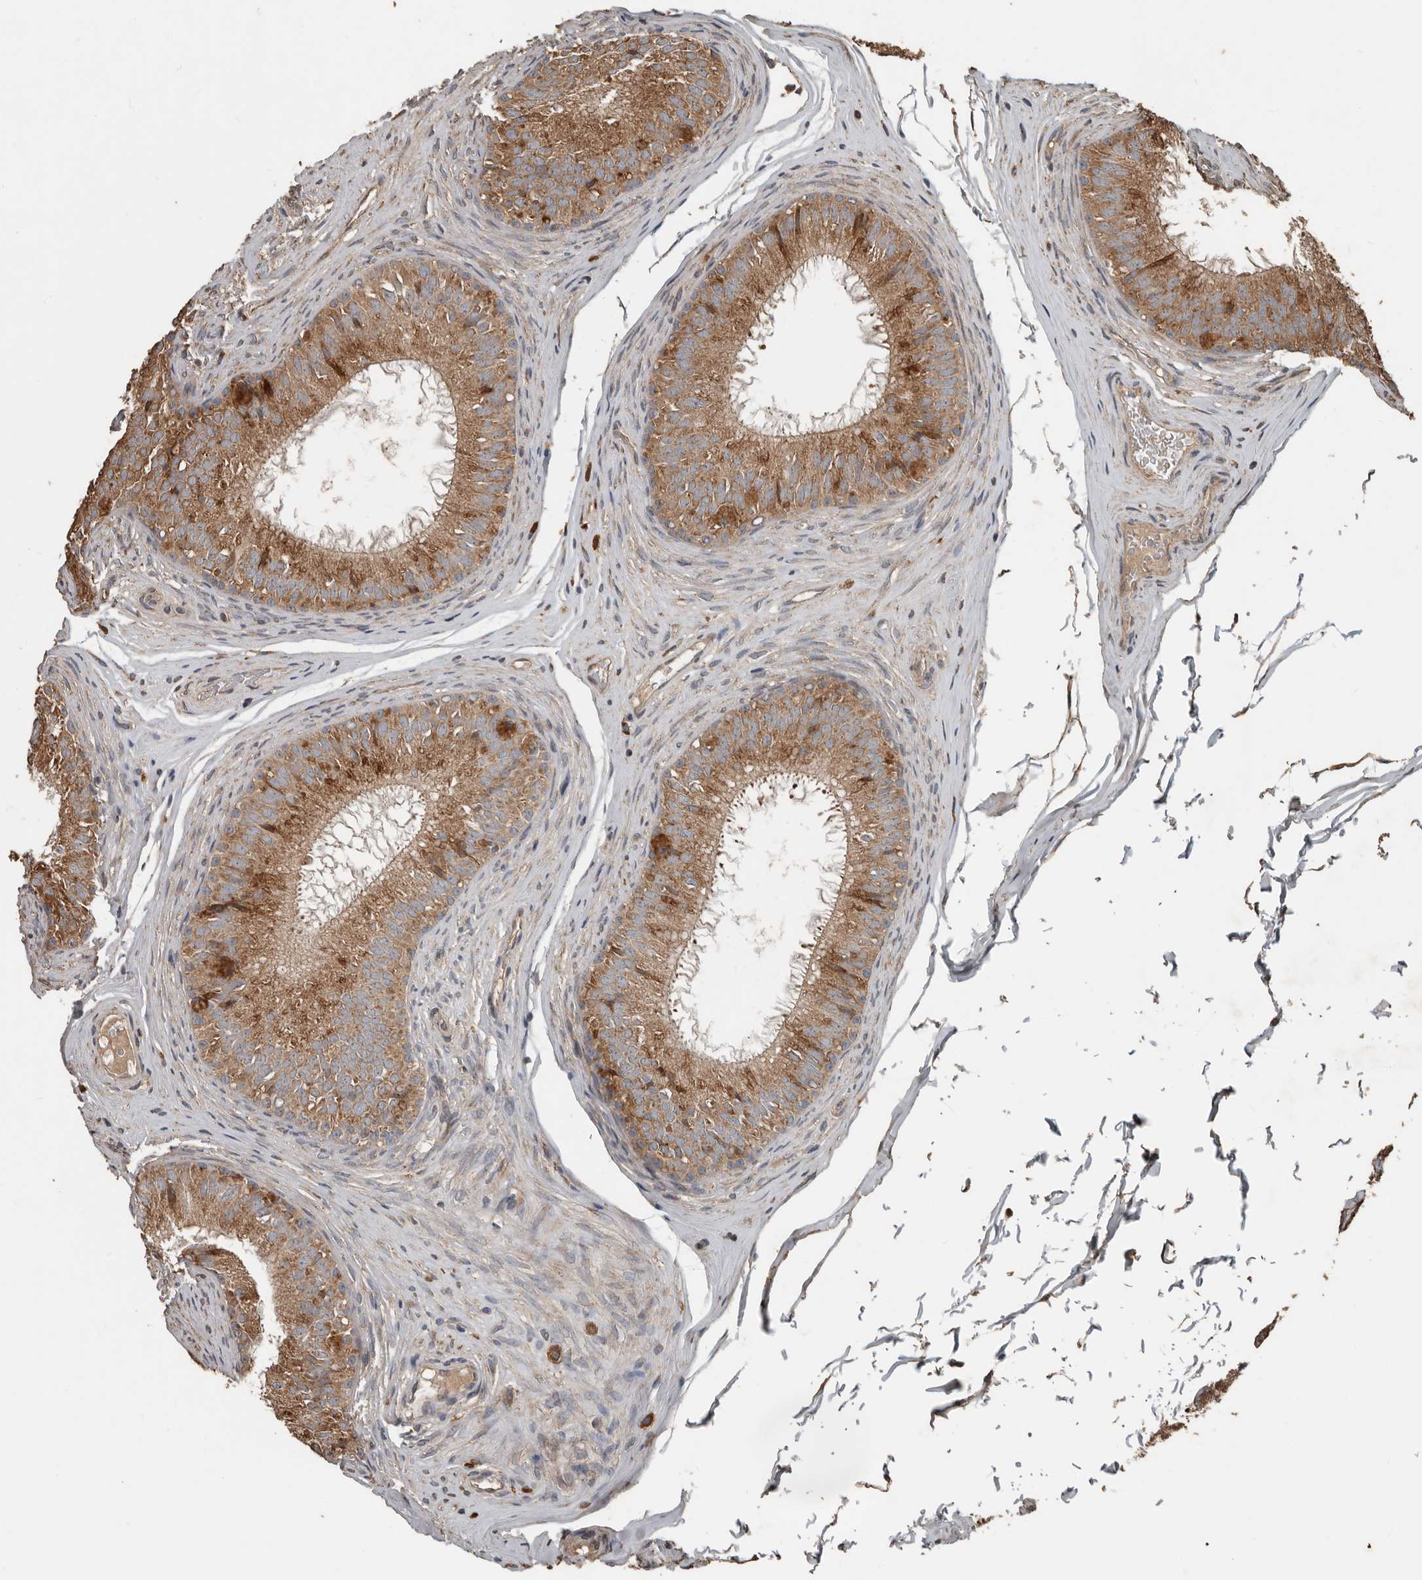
{"staining": {"intensity": "moderate", "quantity": ">75%", "location": "cytoplasmic/membranous"}, "tissue": "epididymis", "cell_type": "Glandular cells", "image_type": "normal", "snomed": [{"axis": "morphology", "description": "Normal tissue, NOS"}, {"axis": "topography", "description": "Epididymis"}], "caption": "Epididymis stained with DAB IHC exhibits medium levels of moderate cytoplasmic/membranous expression in about >75% of glandular cells. (brown staining indicates protein expression, while blue staining denotes nuclei).", "gene": "RNF207", "patient": {"sex": "male", "age": 32}}